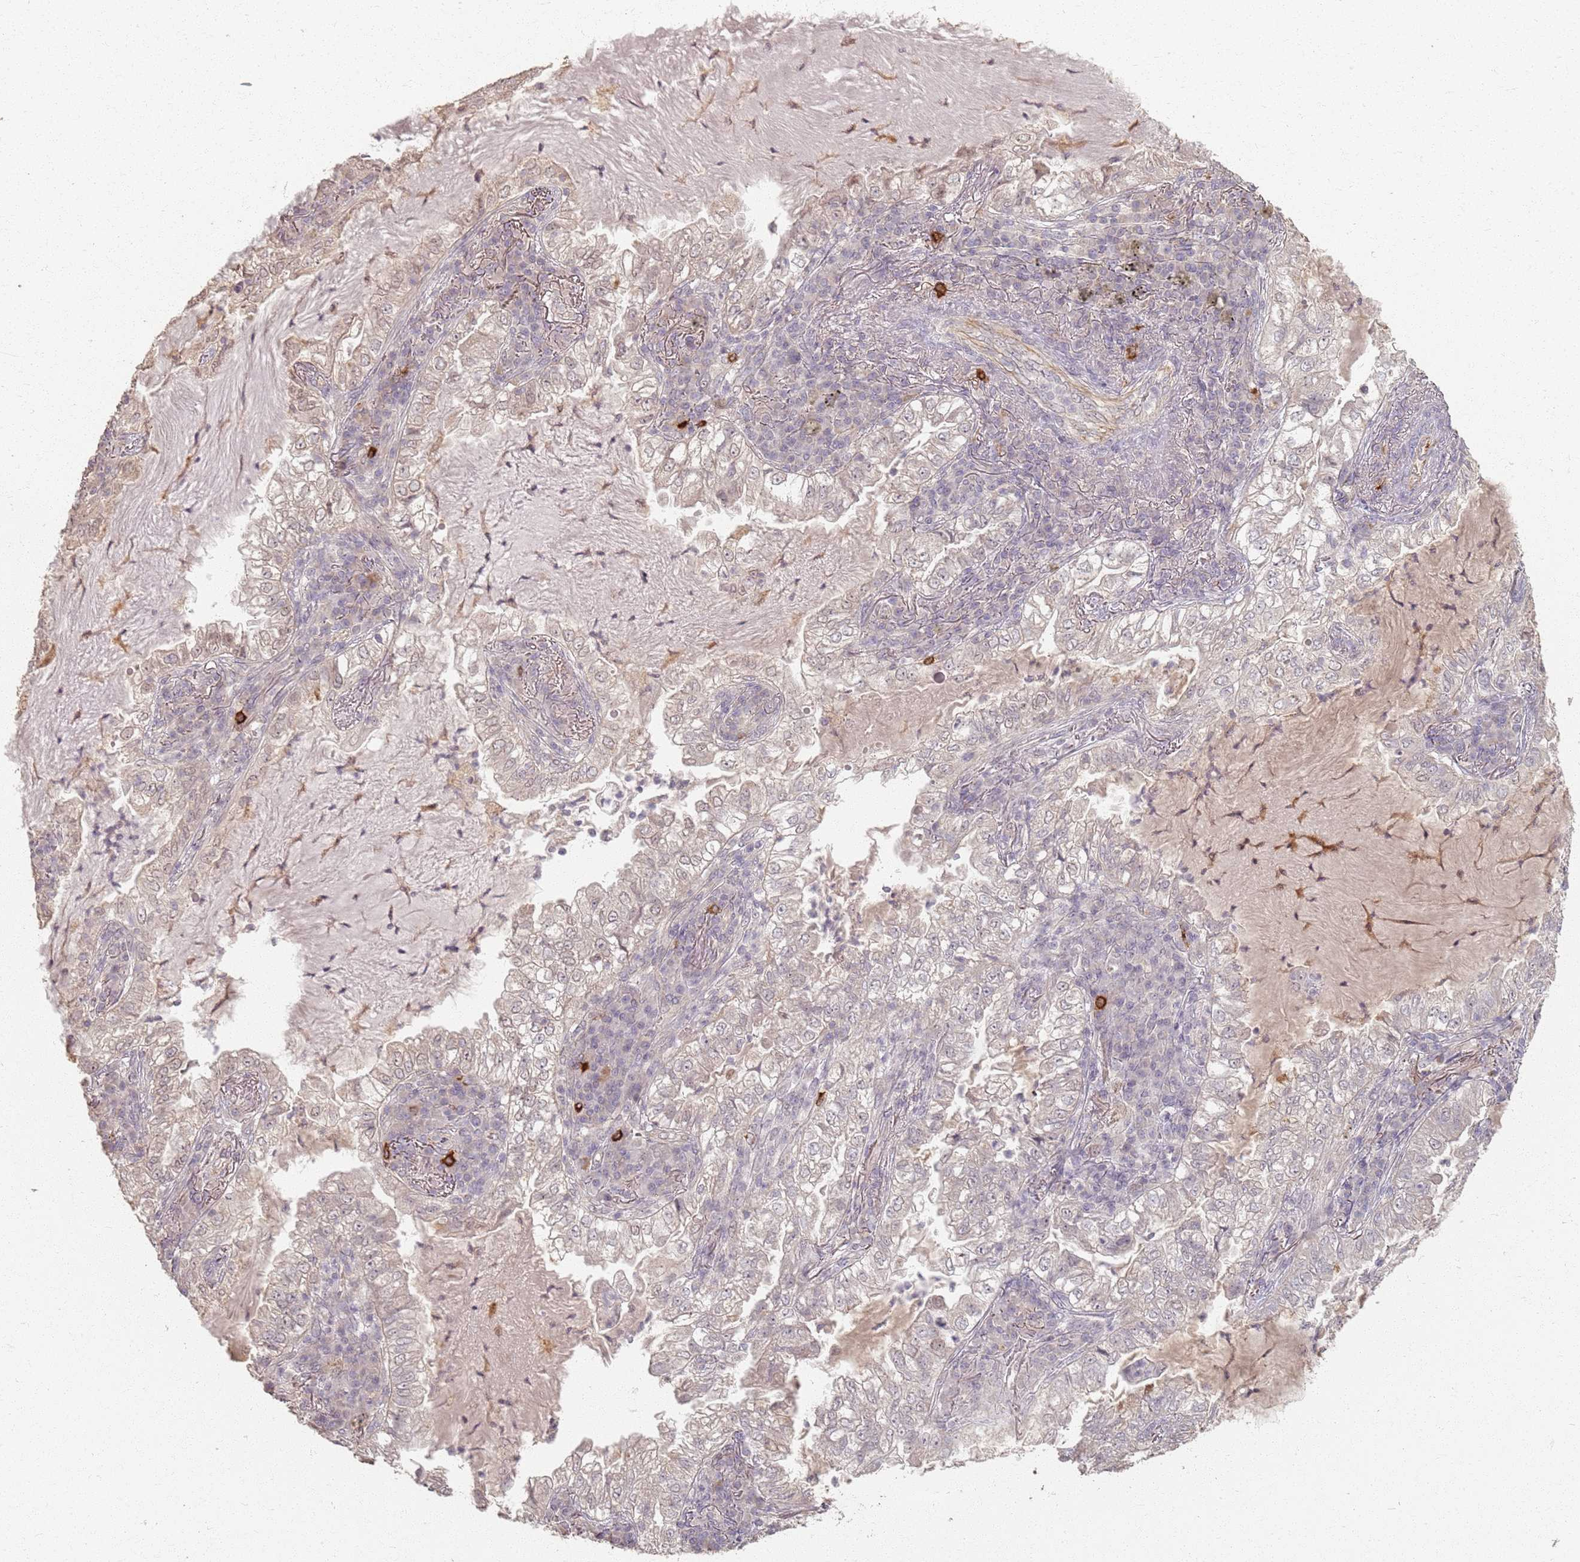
{"staining": {"intensity": "negative", "quantity": "none", "location": "none"}, "tissue": "lung cancer", "cell_type": "Tumor cells", "image_type": "cancer", "snomed": [{"axis": "morphology", "description": "Adenocarcinoma, NOS"}, {"axis": "topography", "description": "Lung"}], "caption": "There is no significant staining in tumor cells of adenocarcinoma (lung).", "gene": "CCDC168", "patient": {"sex": "female", "age": 73}}